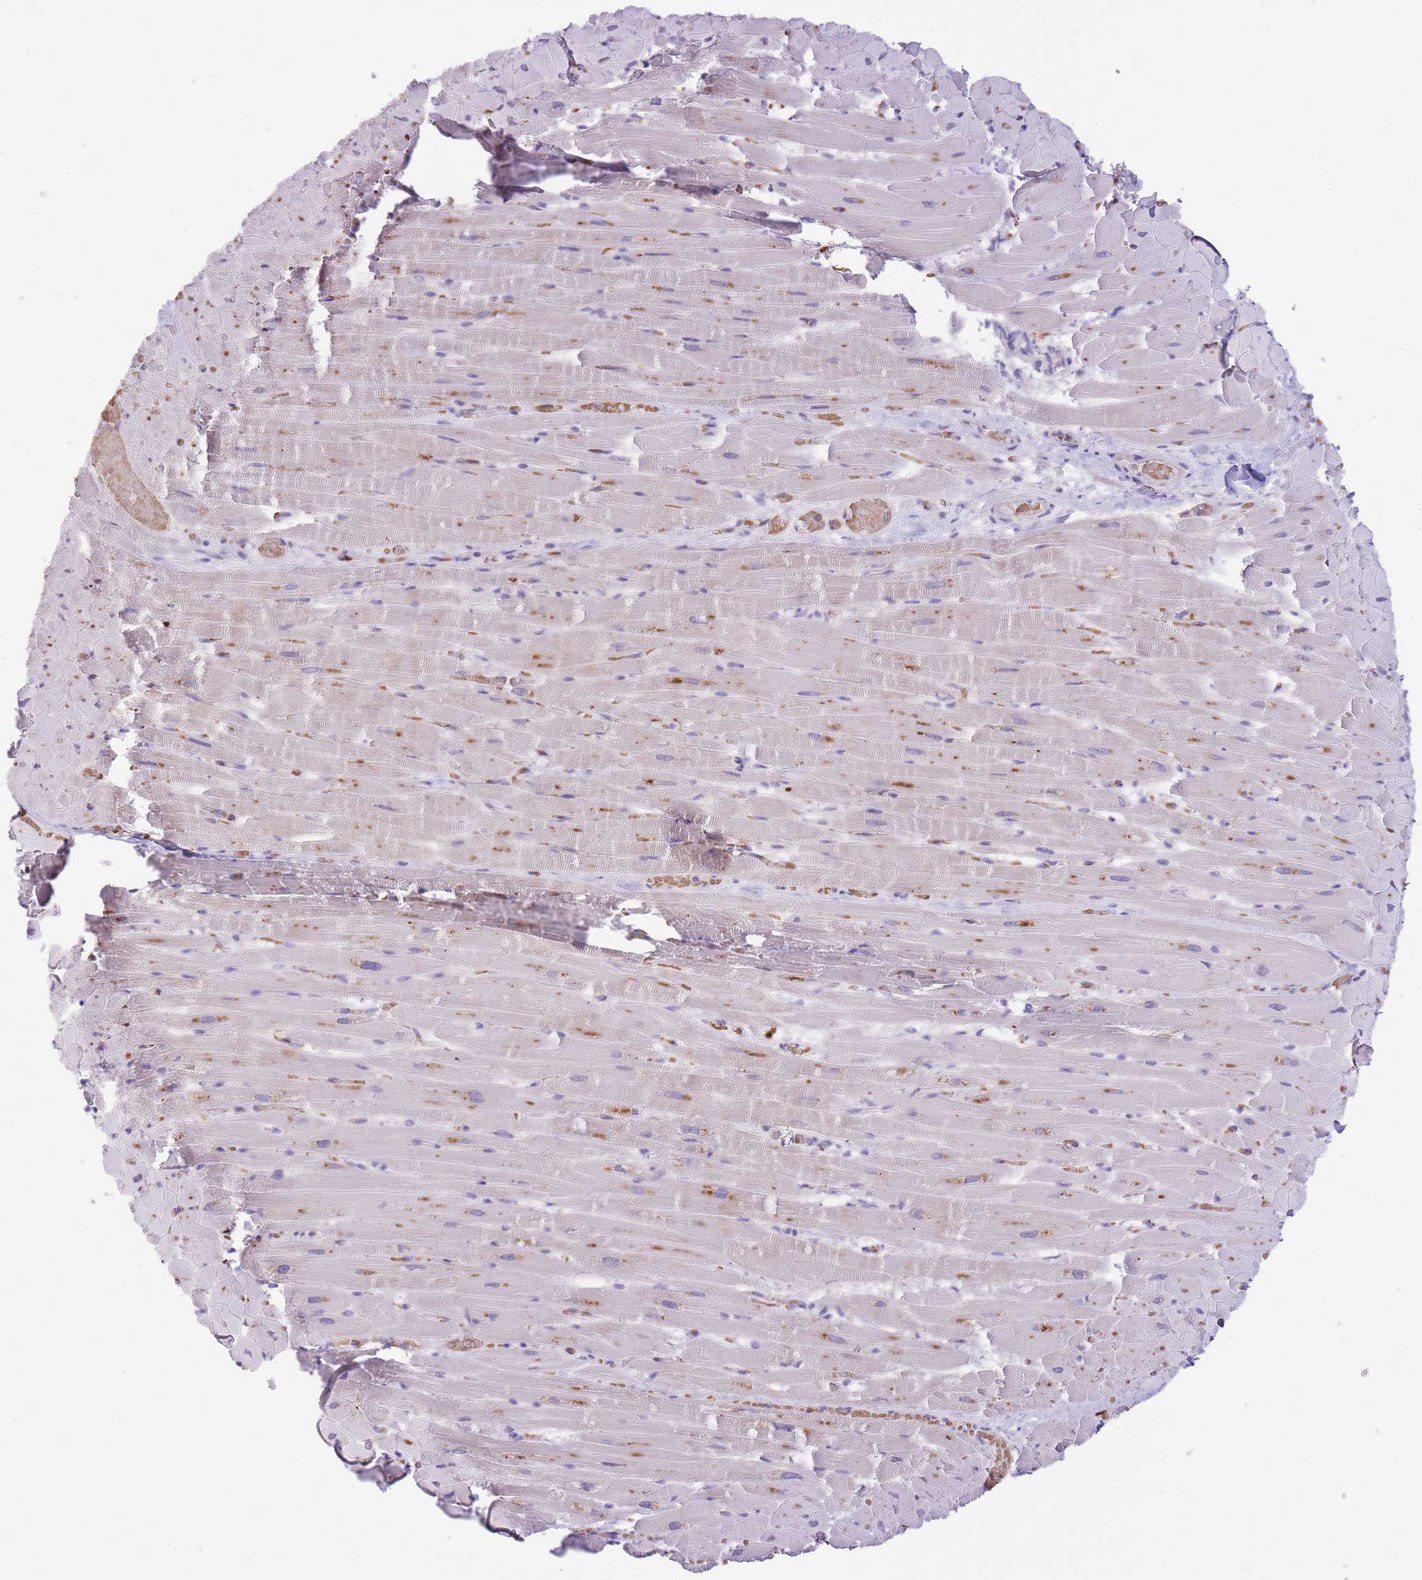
{"staining": {"intensity": "moderate", "quantity": "25%-75%", "location": "cytoplasmic/membranous"}, "tissue": "heart muscle", "cell_type": "Cardiomyocytes", "image_type": "normal", "snomed": [{"axis": "morphology", "description": "Normal tissue, NOS"}, {"axis": "topography", "description": "Heart"}], "caption": "Moderate cytoplasmic/membranous staining for a protein is seen in approximately 25%-75% of cardiomyocytes of unremarkable heart muscle using IHC.", "gene": "MEIOSIN", "patient": {"sex": "male", "age": 37}}